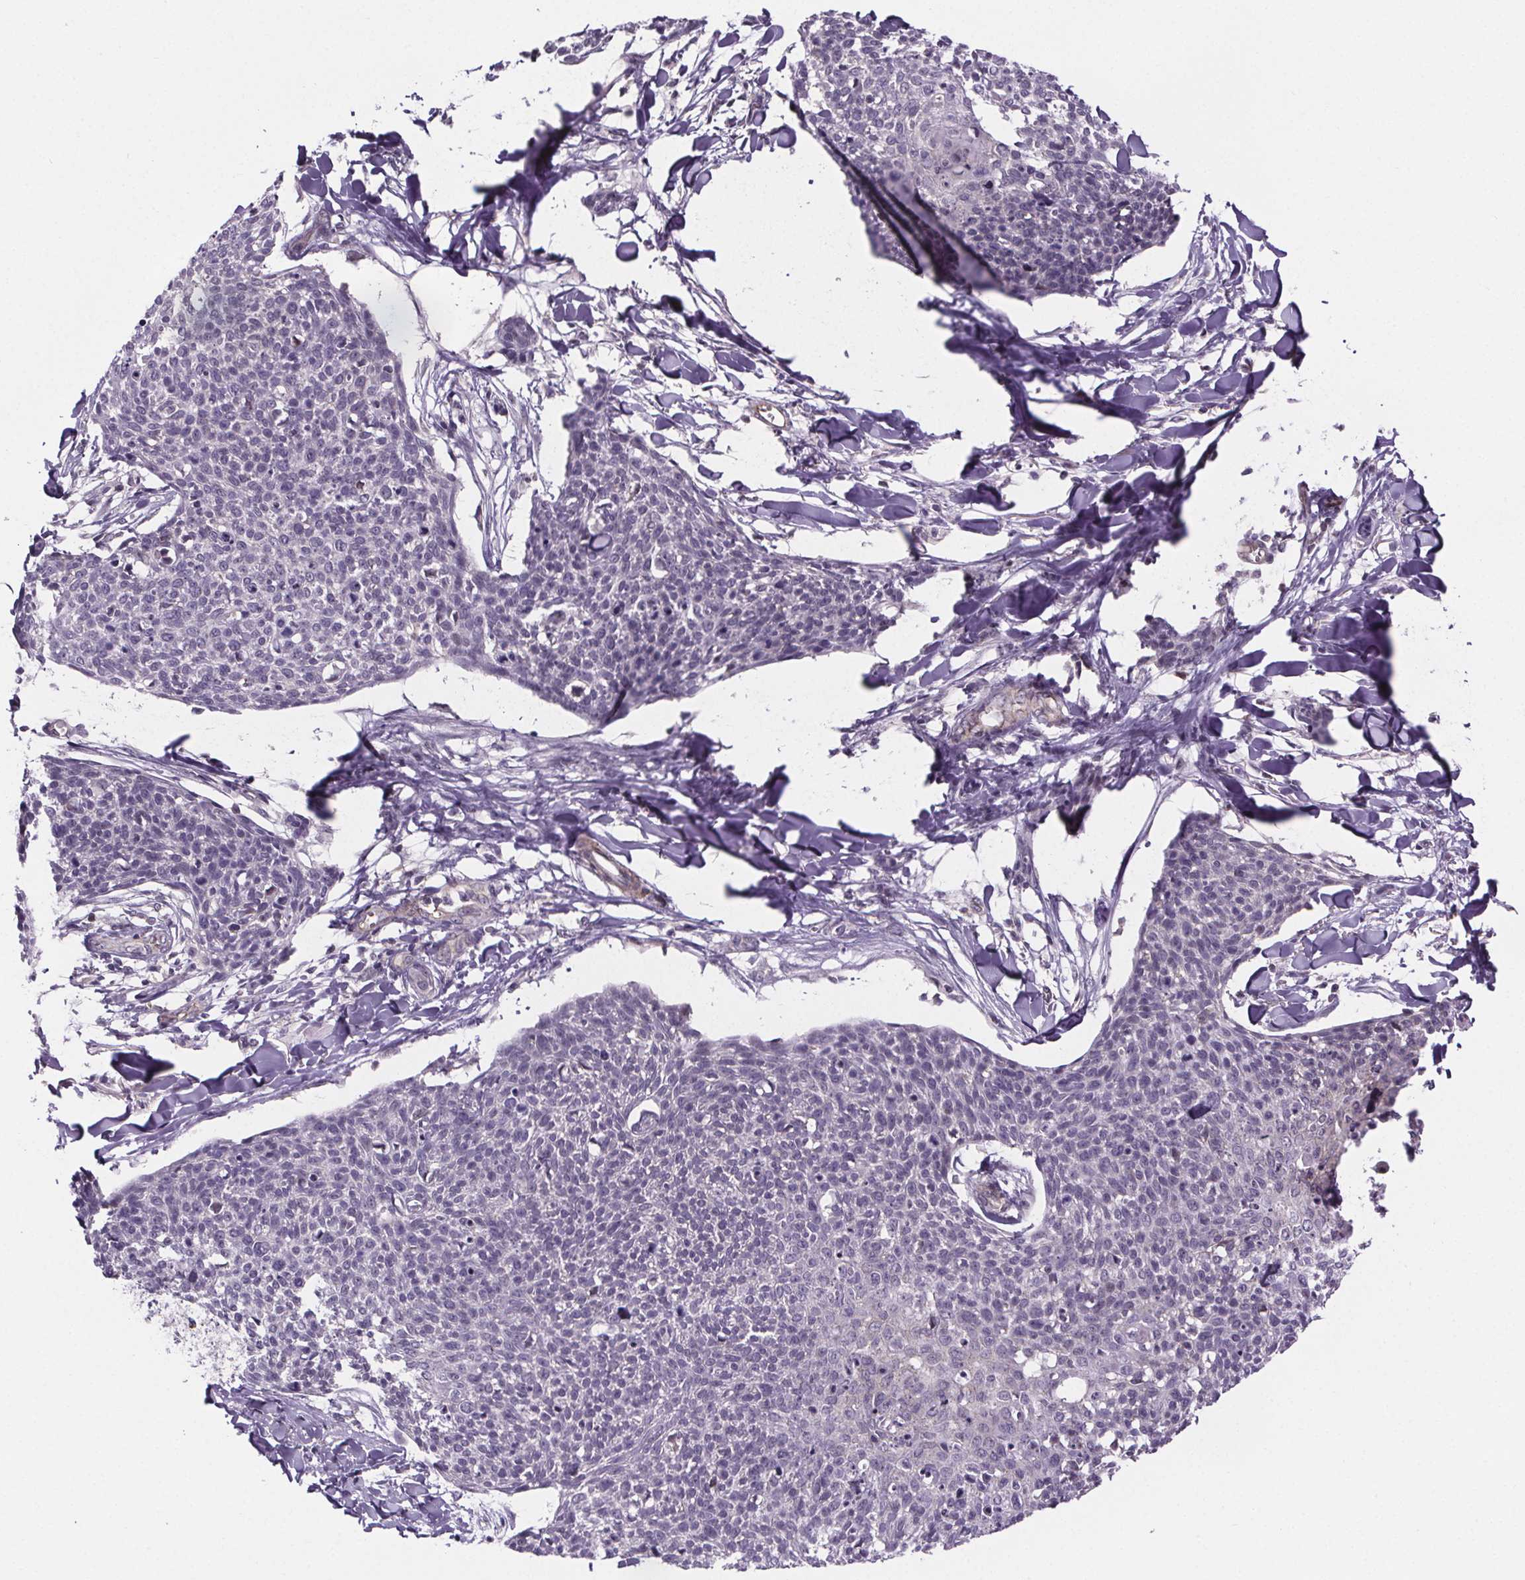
{"staining": {"intensity": "negative", "quantity": "none", "location": "none"}, "tissue": "skin cancer", "cell_type": "Tumor cells", "image_type": "cancer", "snomed": [{"axis": "morphology", "description": "Squamous cell carcinoma, NOS"}, {"axis": "topography", "description": "Skin"}, {"axis": "topography", "description": "Vulva"}], "caption": "The micrograph exhibits no significant staining in tumor cells of squamous cell carcinoma (skin).", "gene": "TTC12", "patient": {"sex": "female", "age": 75}}